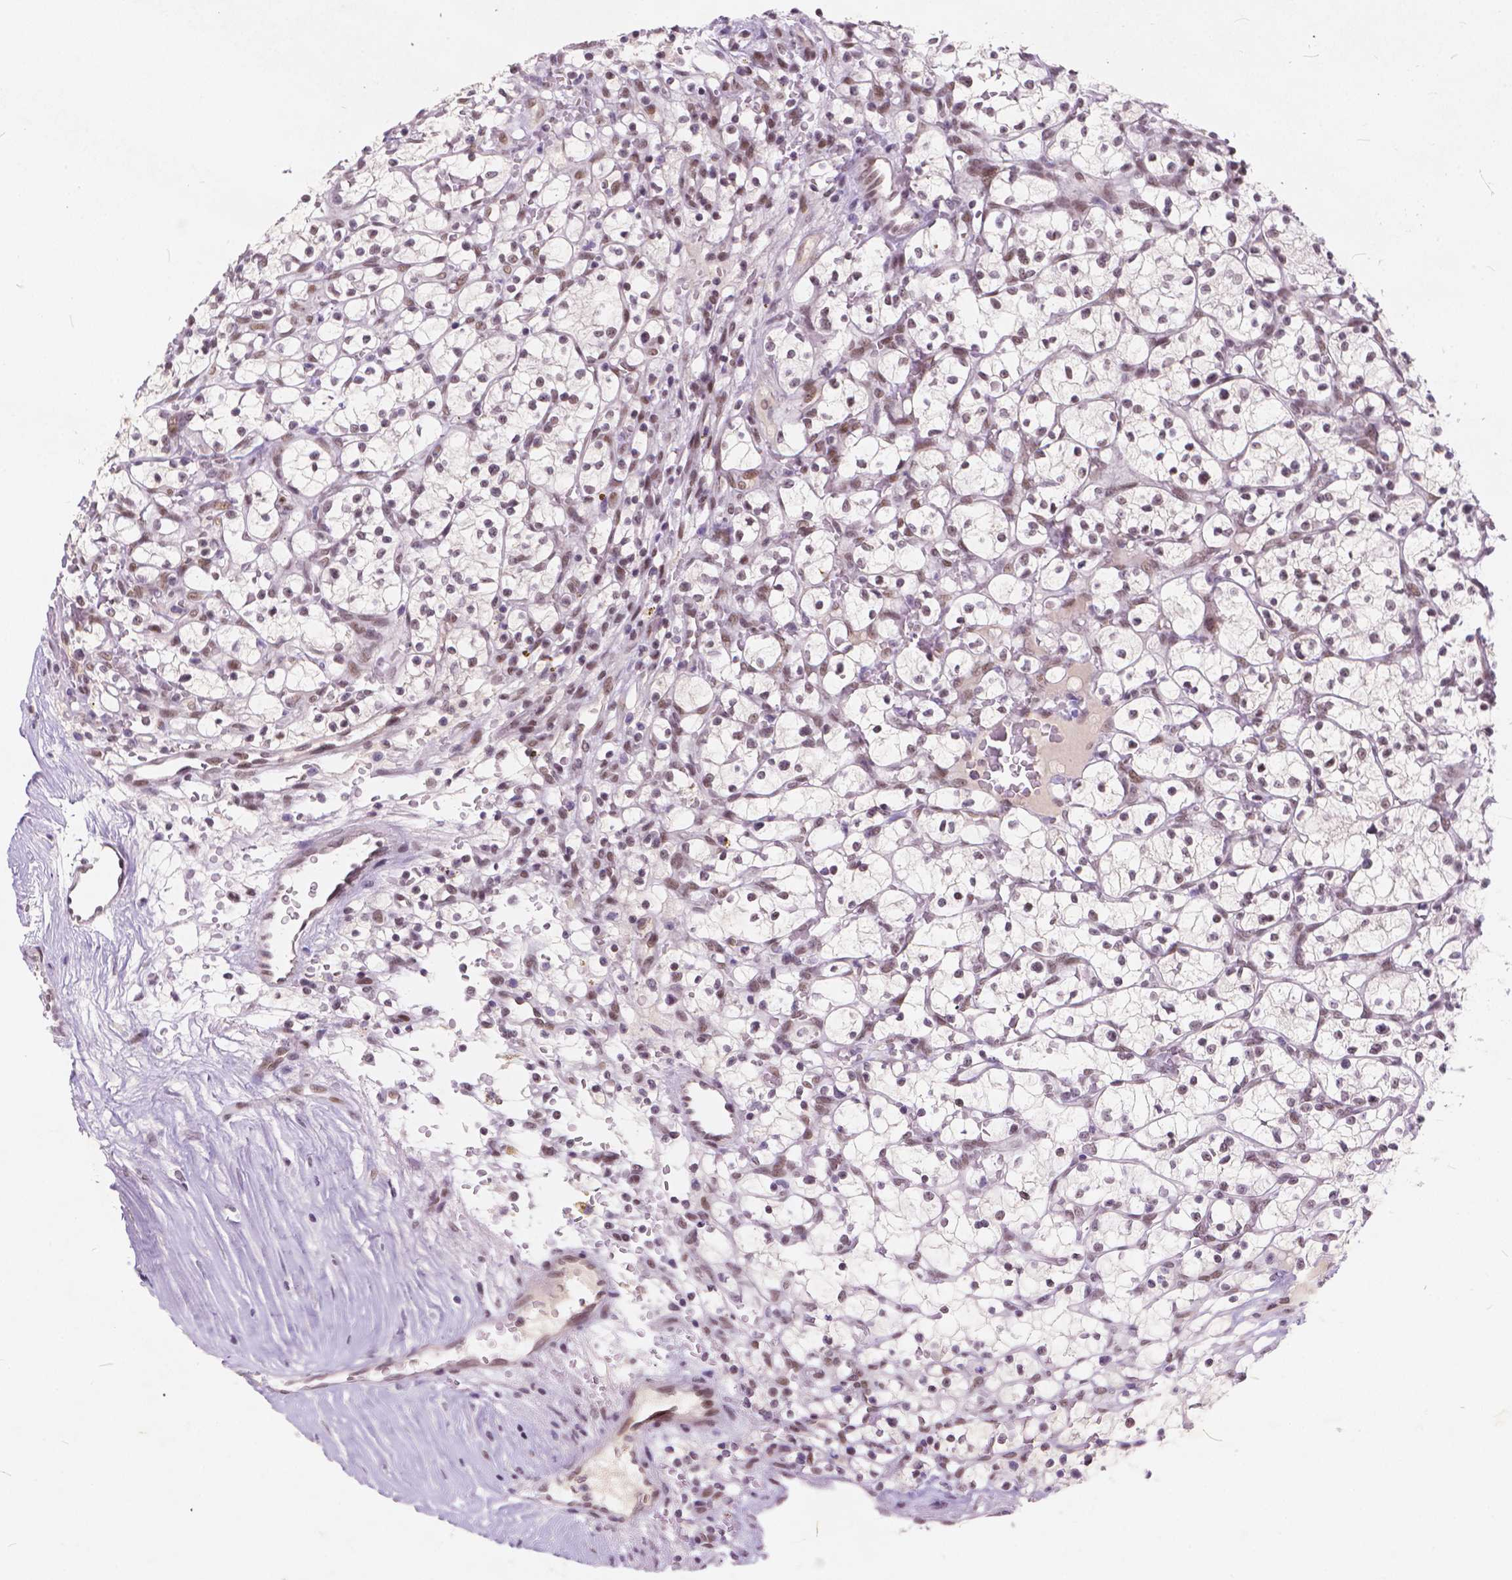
{"staining": {"intensity": "weak", "quantity": "25%-75%", "location": "nuclear"}, "tissue": "renal cancer", "cell_type": "Tumor cells", "image_type": "cancer", "snomed": [{"axis": "morphology", "description": "Adenocarcinoma, NOS"}, {"axis": "topography", "description": "Kidney"}], "caption": "The photomicrograph demonstrates immunohistochemical staining of renal cancer (adenocarcinoma). There is weak nuclear positivity is seen in about 25%-75% of tumor cells.", "gene": "FAM53A", "patient": {"sex": "female", "age": 64}}